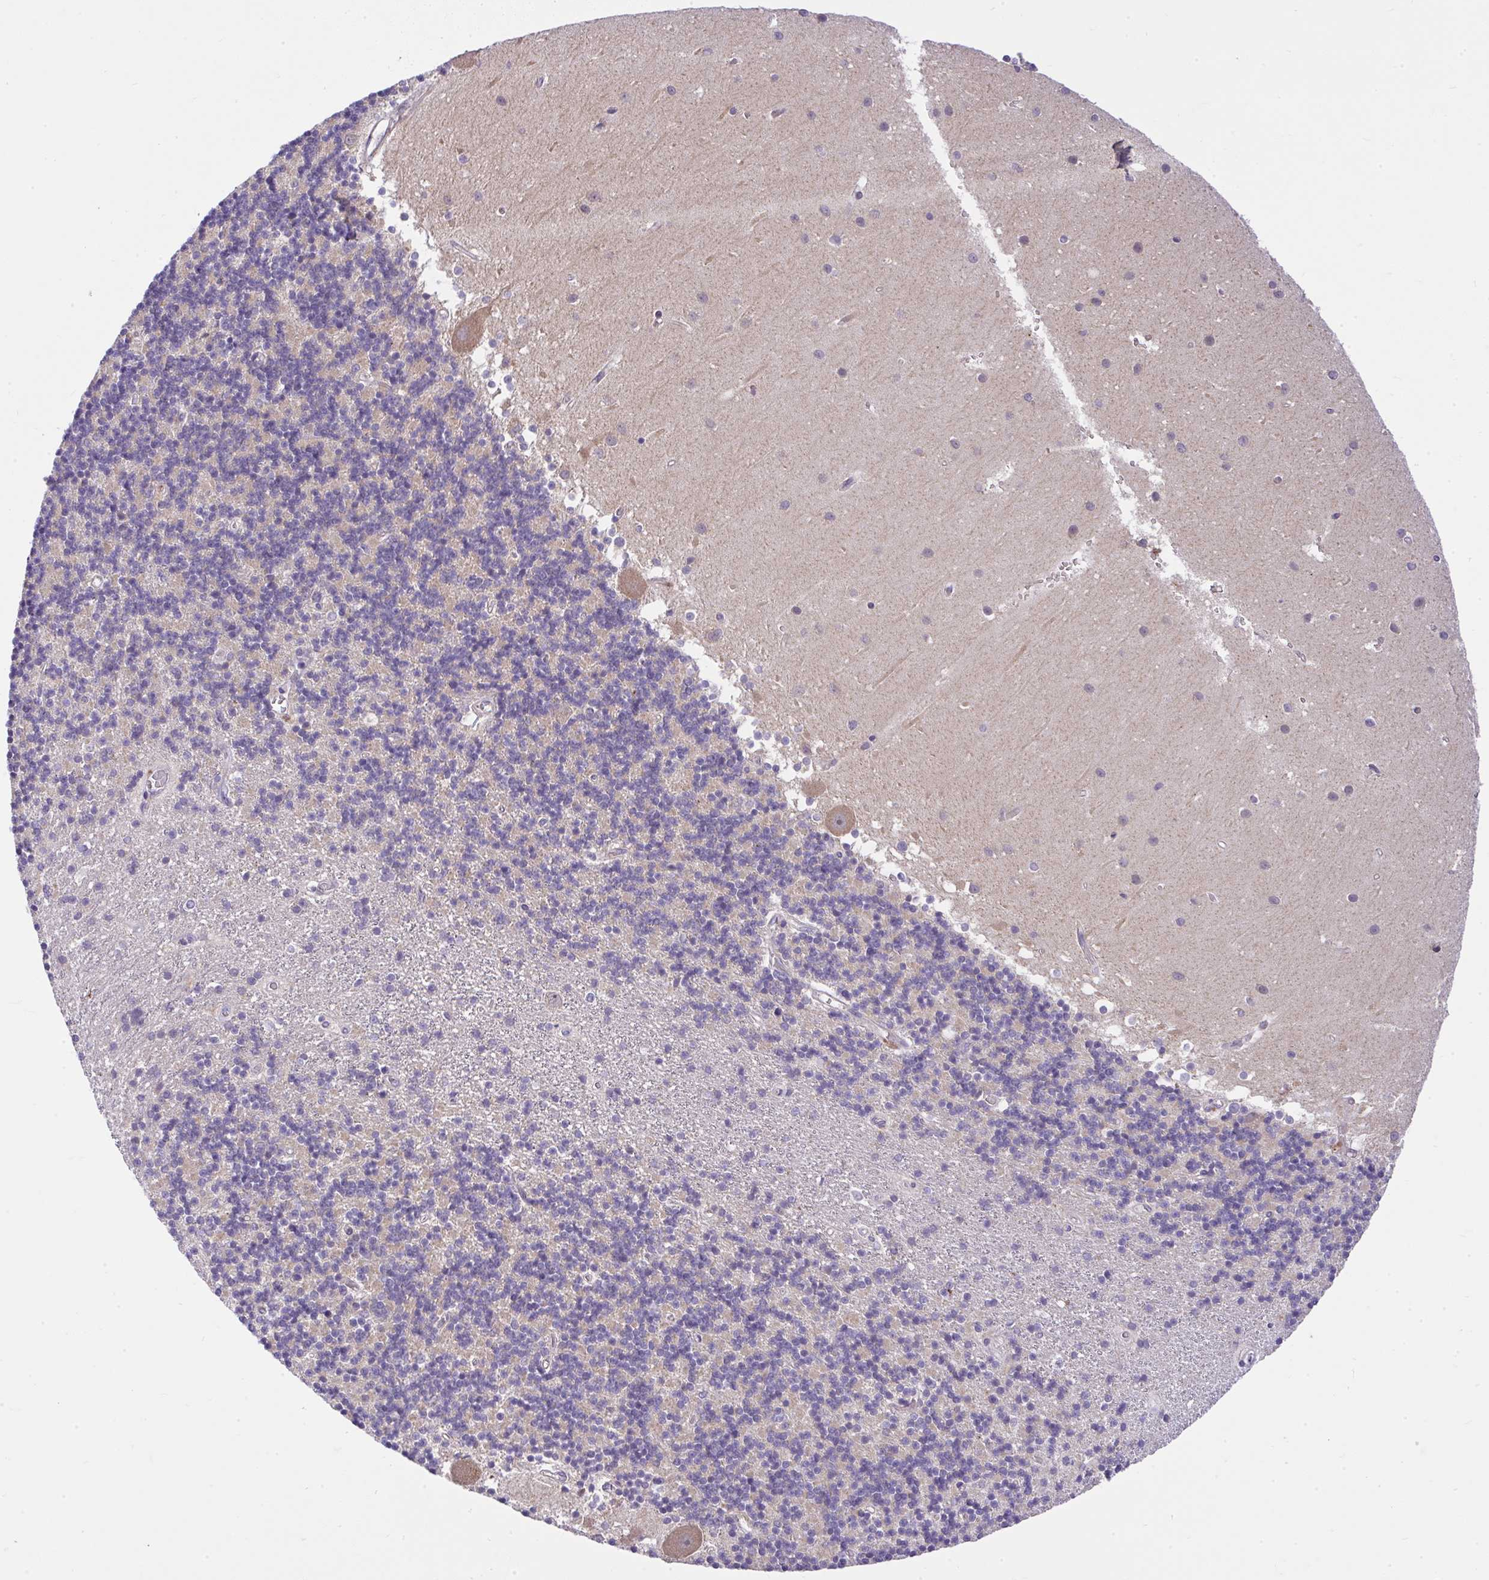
{"staining": {"intensity": "weak", "quantity": "25%-75%", "location": "cytoplasmic/membranous"}, "tissue": "cerebellum", "cell_type": "Cells in granular layer", "image_type": "normal", "snomed": [{"axis": "morphology", "description": "Normal tissue, NOS"}, {"axis": "topography", "description": "Cerebellum"}], "caption": "Immunohistochemistry micrograph of benign cerebellum stained for a protein (brown), which exhibits low levels of weak cytoplasmic/membranous staining in about 25%-75% of cells in granular layer.", "gene": "CHIA", "patient": {"sex": "male", "age": 54}}